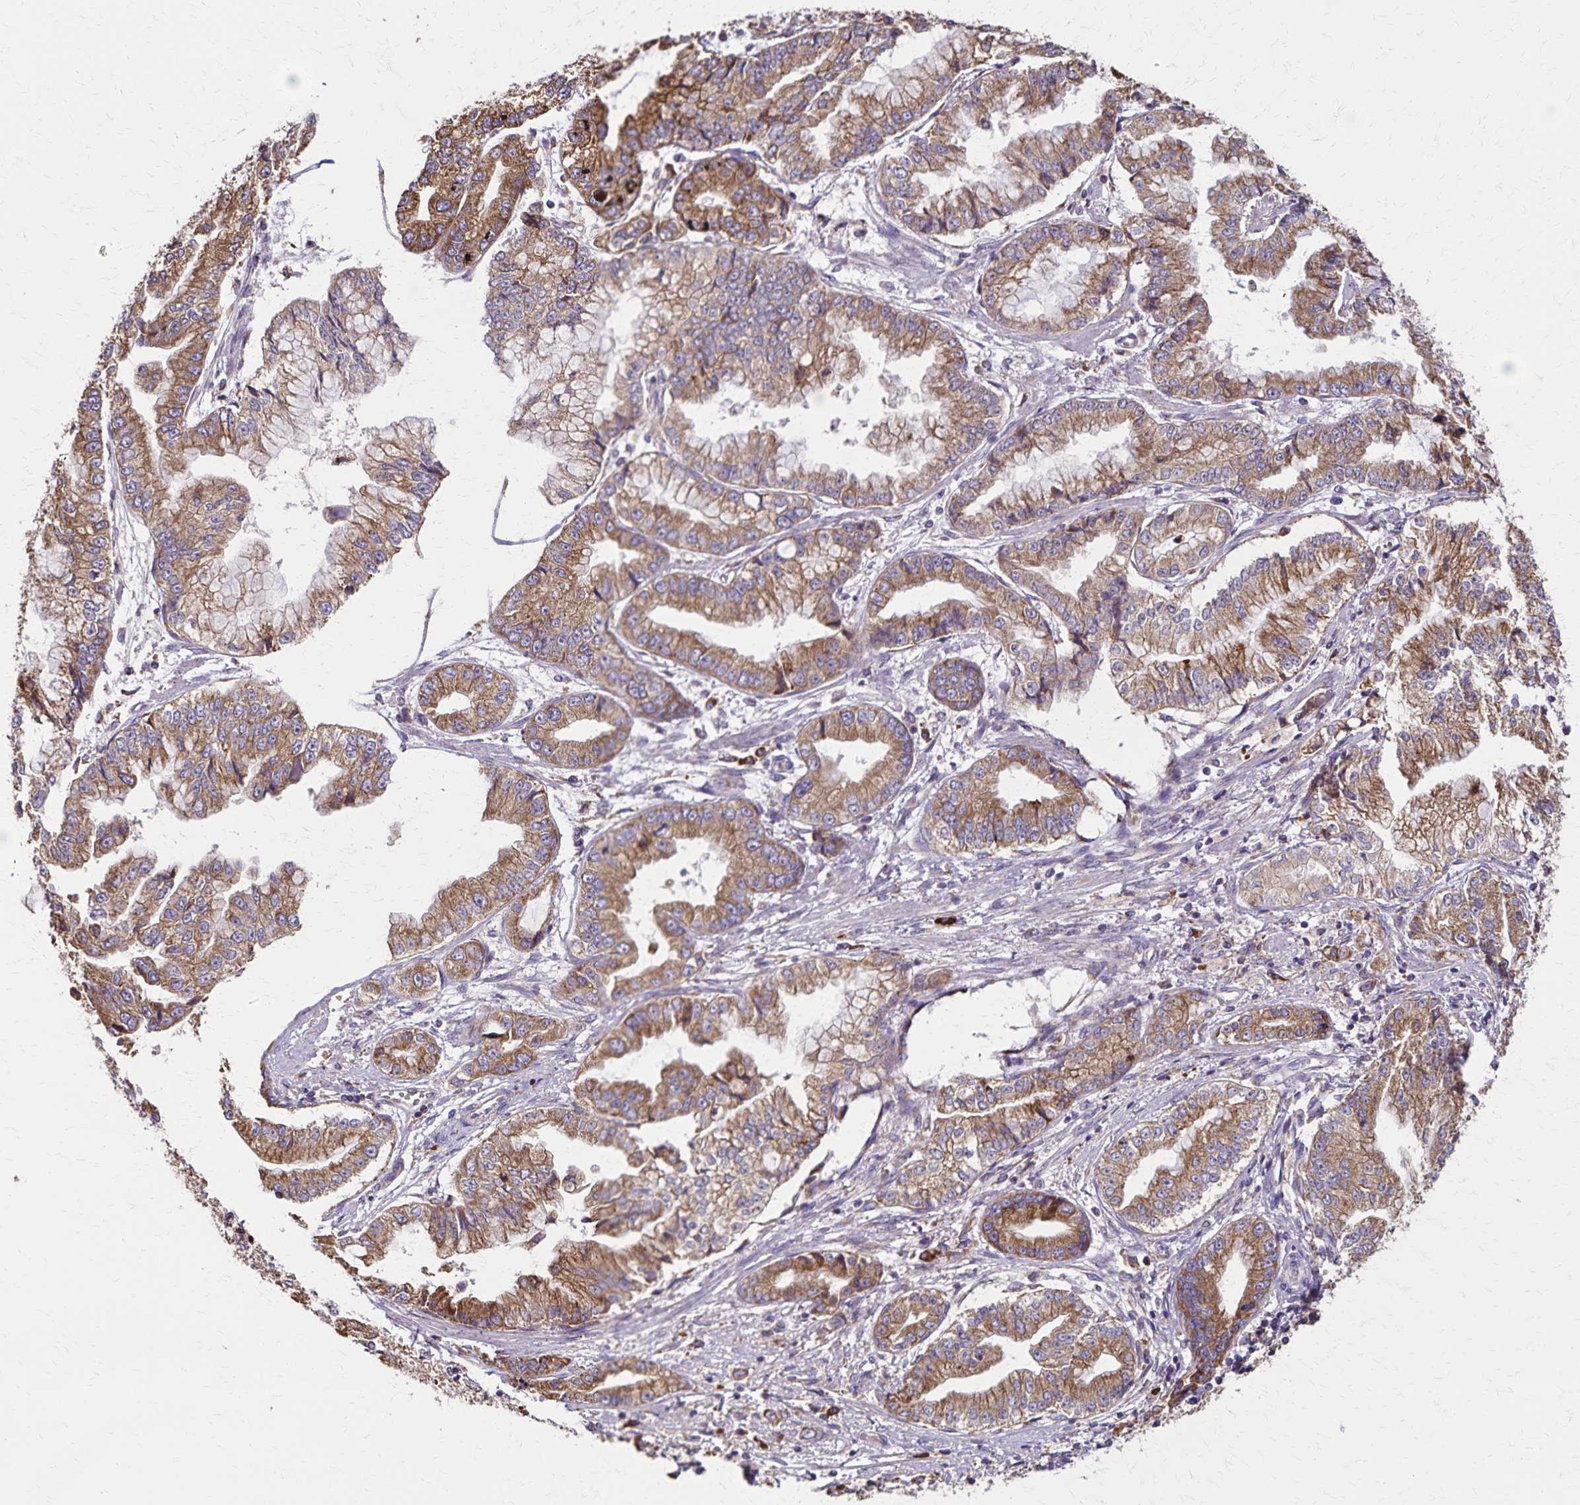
{"staining": {"intensity": "moderate", "quantity": ">75%", "location": "cytoplasmic/membranous"}, "tissue": "stomach cancer", "cell_type": "Tumor cells", "image_type": "cancer", "snomed": [{"axis": "morphology", "description": "Adenocarcinoma, NOS"}, {"axis": "topography", "description": "Stomach, upper"}], "caption": "Protein staining by IHC displays moderate cytoplasmic/membranous positivity in approximately >75% of tumor cells in stomach cancer.", "gene": "RNF10", "patient": {"sex": "female", "age": 74}}